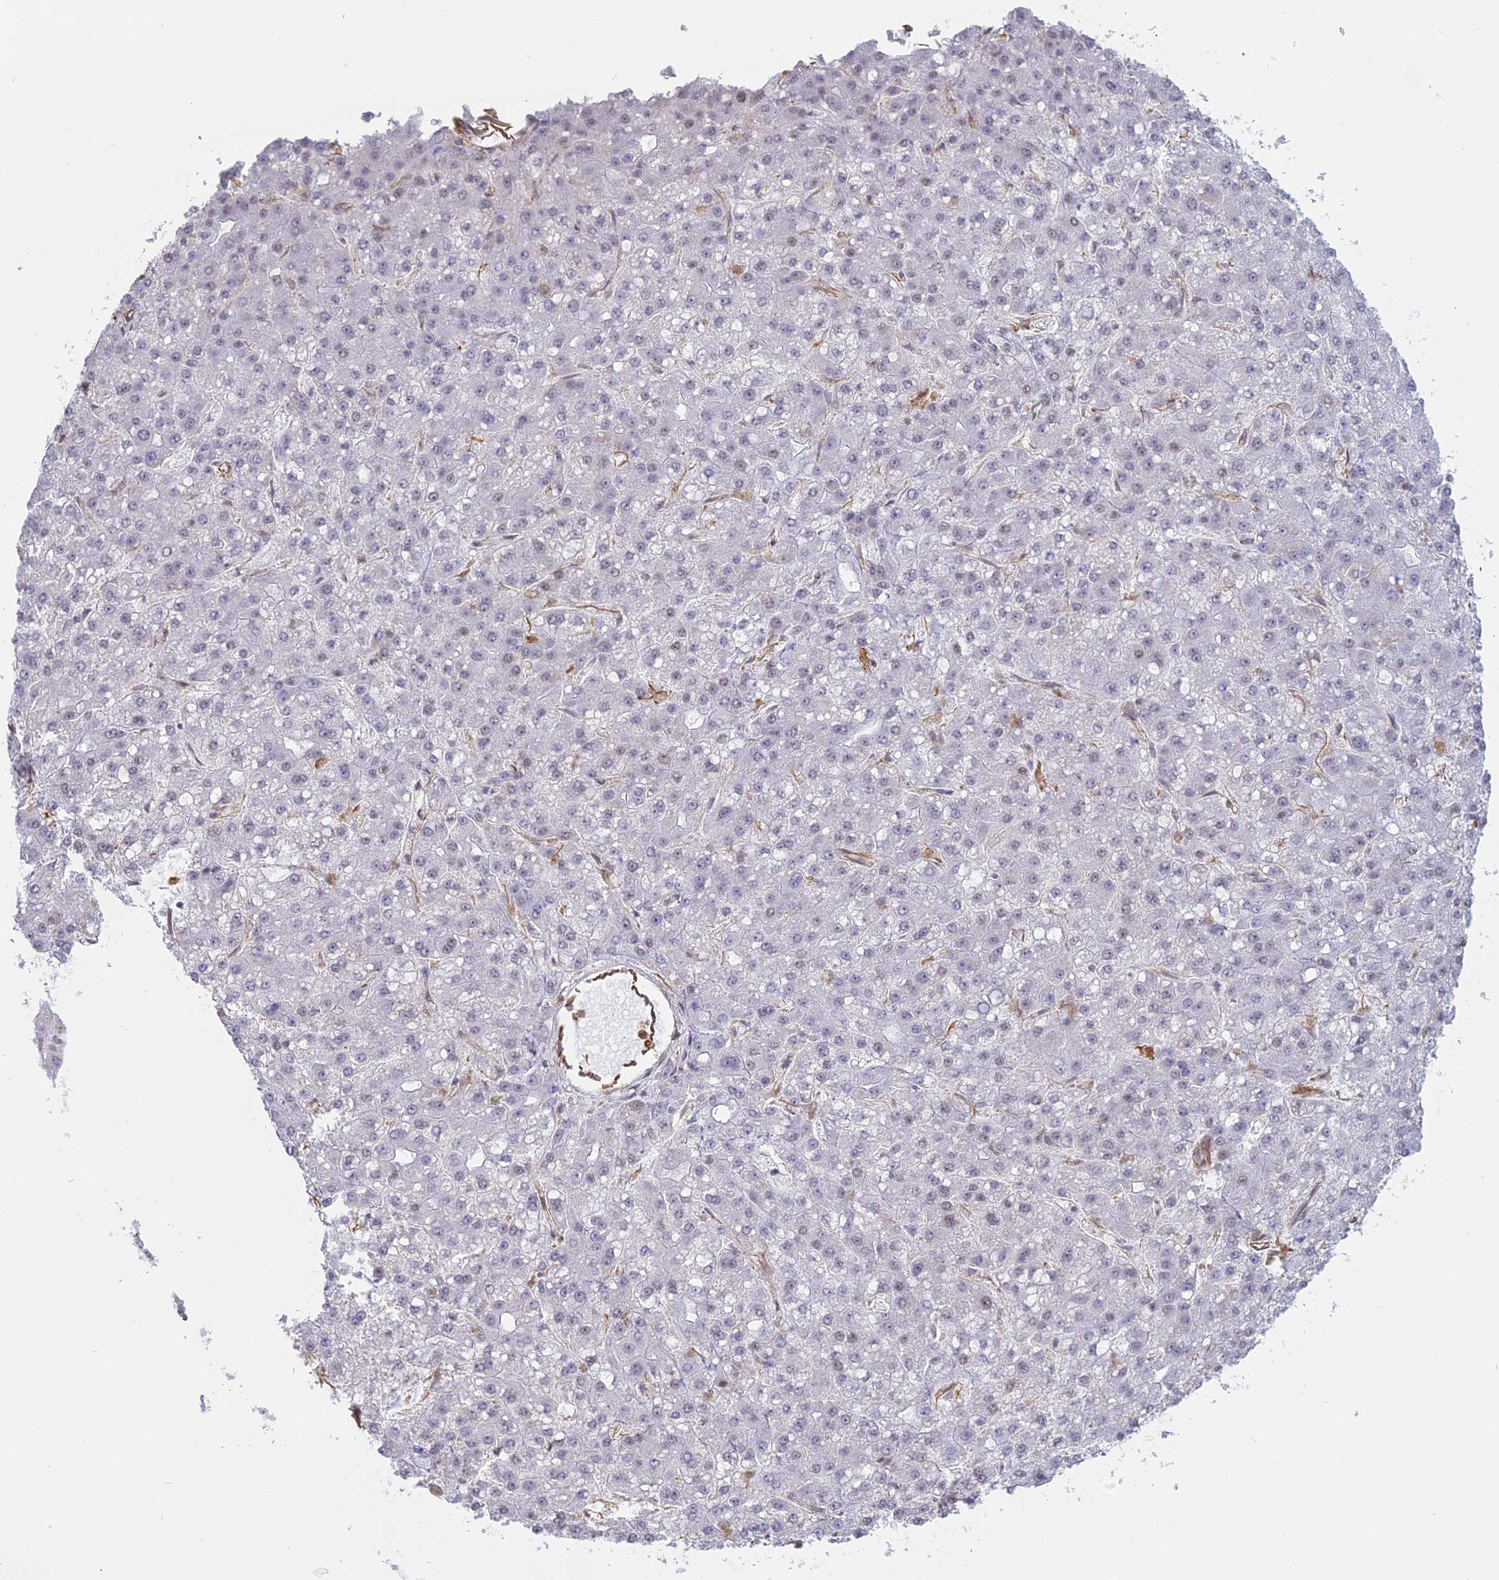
{"staining": {"intensity": "negative", "quantity": "none", "location": "none"}, "tissue": "liver cancer", "cell_type": "Tumor cells", "image_type": "cancer", "snomed": [{"axis": "morphology", "description": "Carcinoma, Hepatocellular, NOS"}, {"axis": "topography", "description": "Liver"}], "caption": "Hepatocellular carcinoma (liver) was stained to show a protein in brown. There is no significant expression in tumor cells.", "gene": "APOBR", "patient": {"sex": "male", "age": 67}}